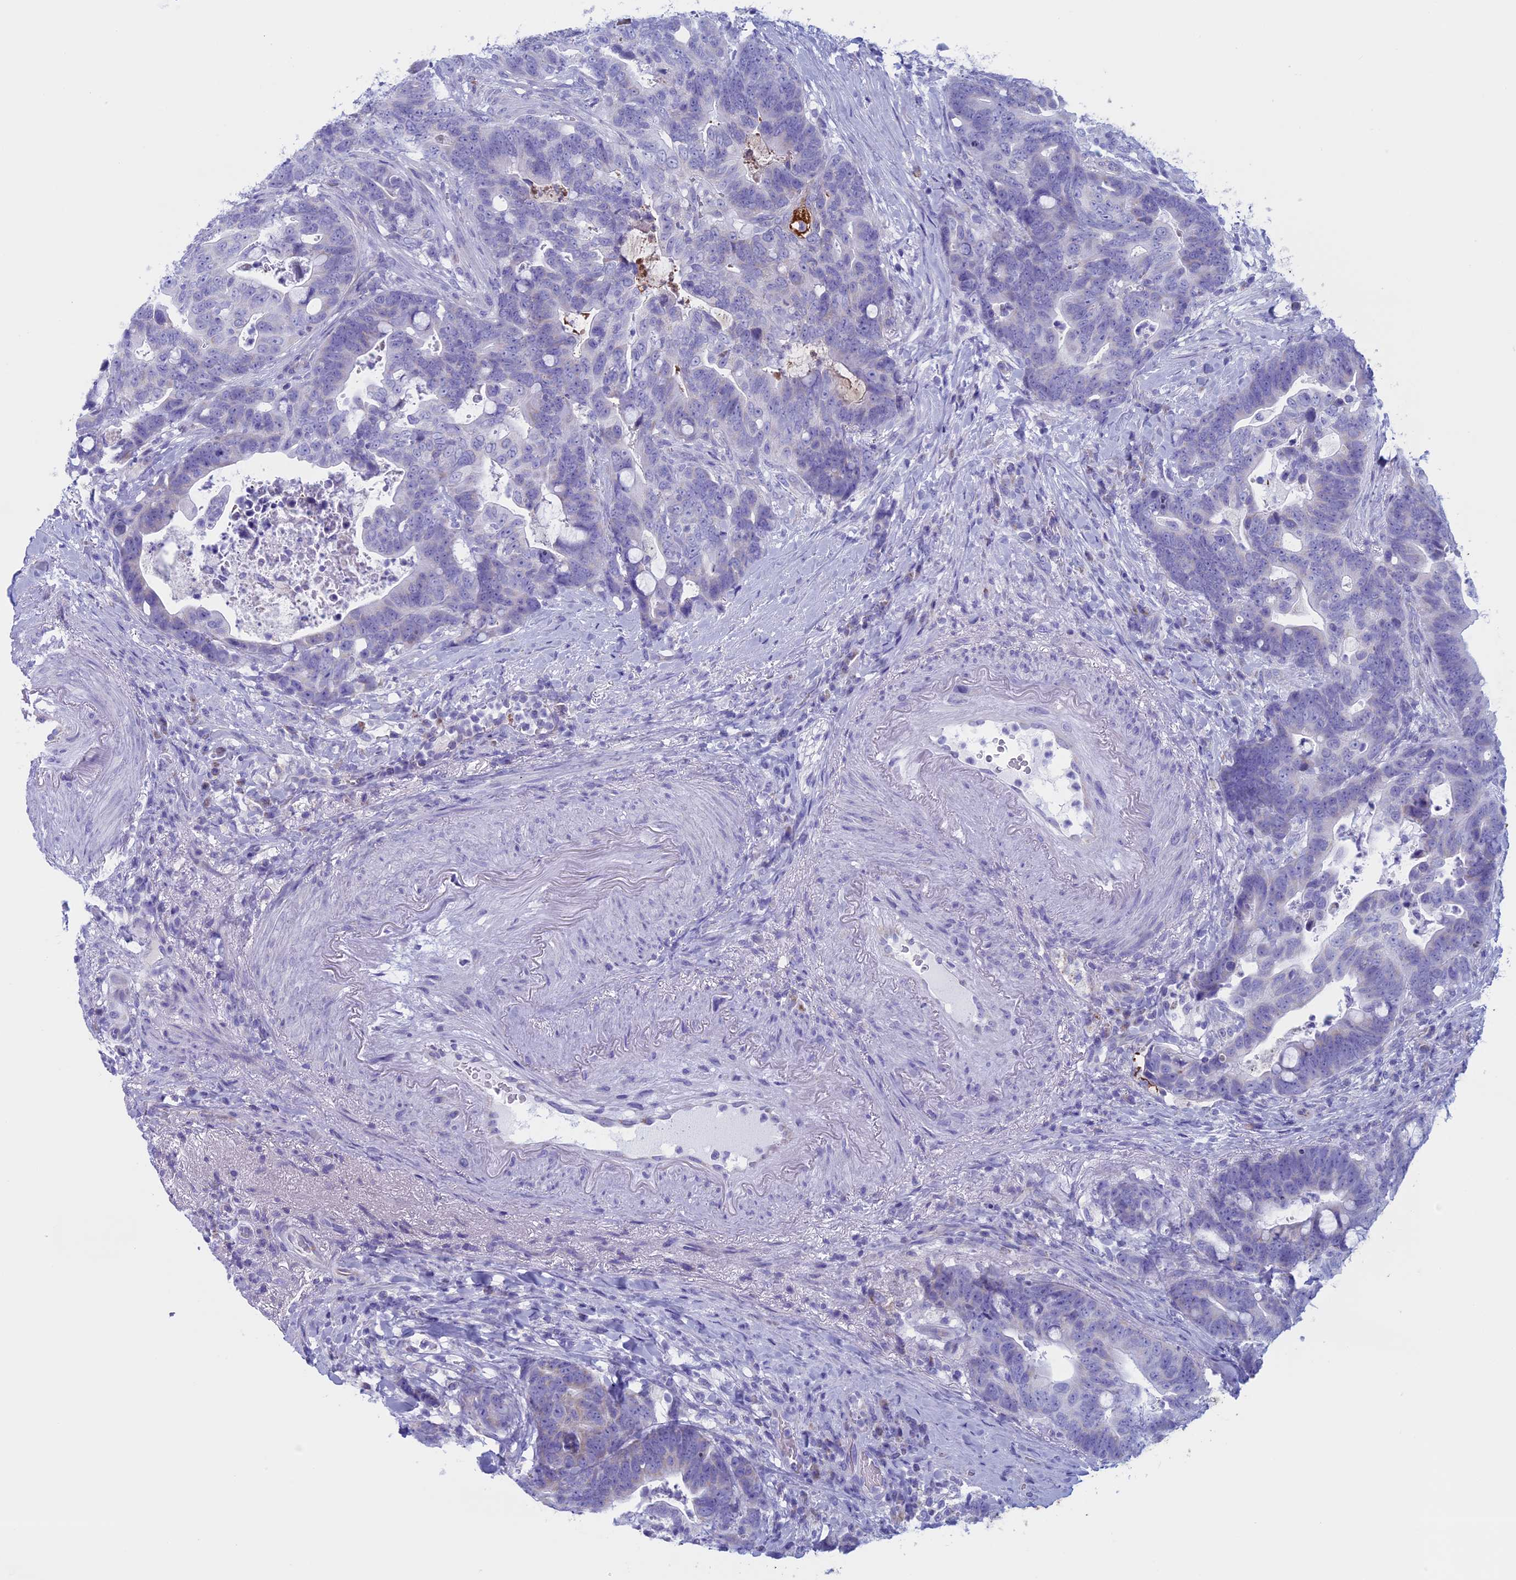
{"staining": {"intensity": "negative", "quantity": "none", "location": "none"}, "tissue": "colorectal cancer", "cell_type": "Tumor cells", "image_type": "cancer", "snomed": [{"axis": "morphology", "description": "Adenocarcinoma, NOS"}, {"axis": "topography", "description": "Colon"}], "caption": "Adenocarcinoma (colorectal) was stained to show a protein in brown. There is no significant expression in tumor cells. The staining is performed using DAB (3,3'-diaminobenzidine) brown chromogen with nuclei counter-stained in using hematoxylin.", "gene": "NDUFB9", "patient": {"sex": "female", "age": 82}}